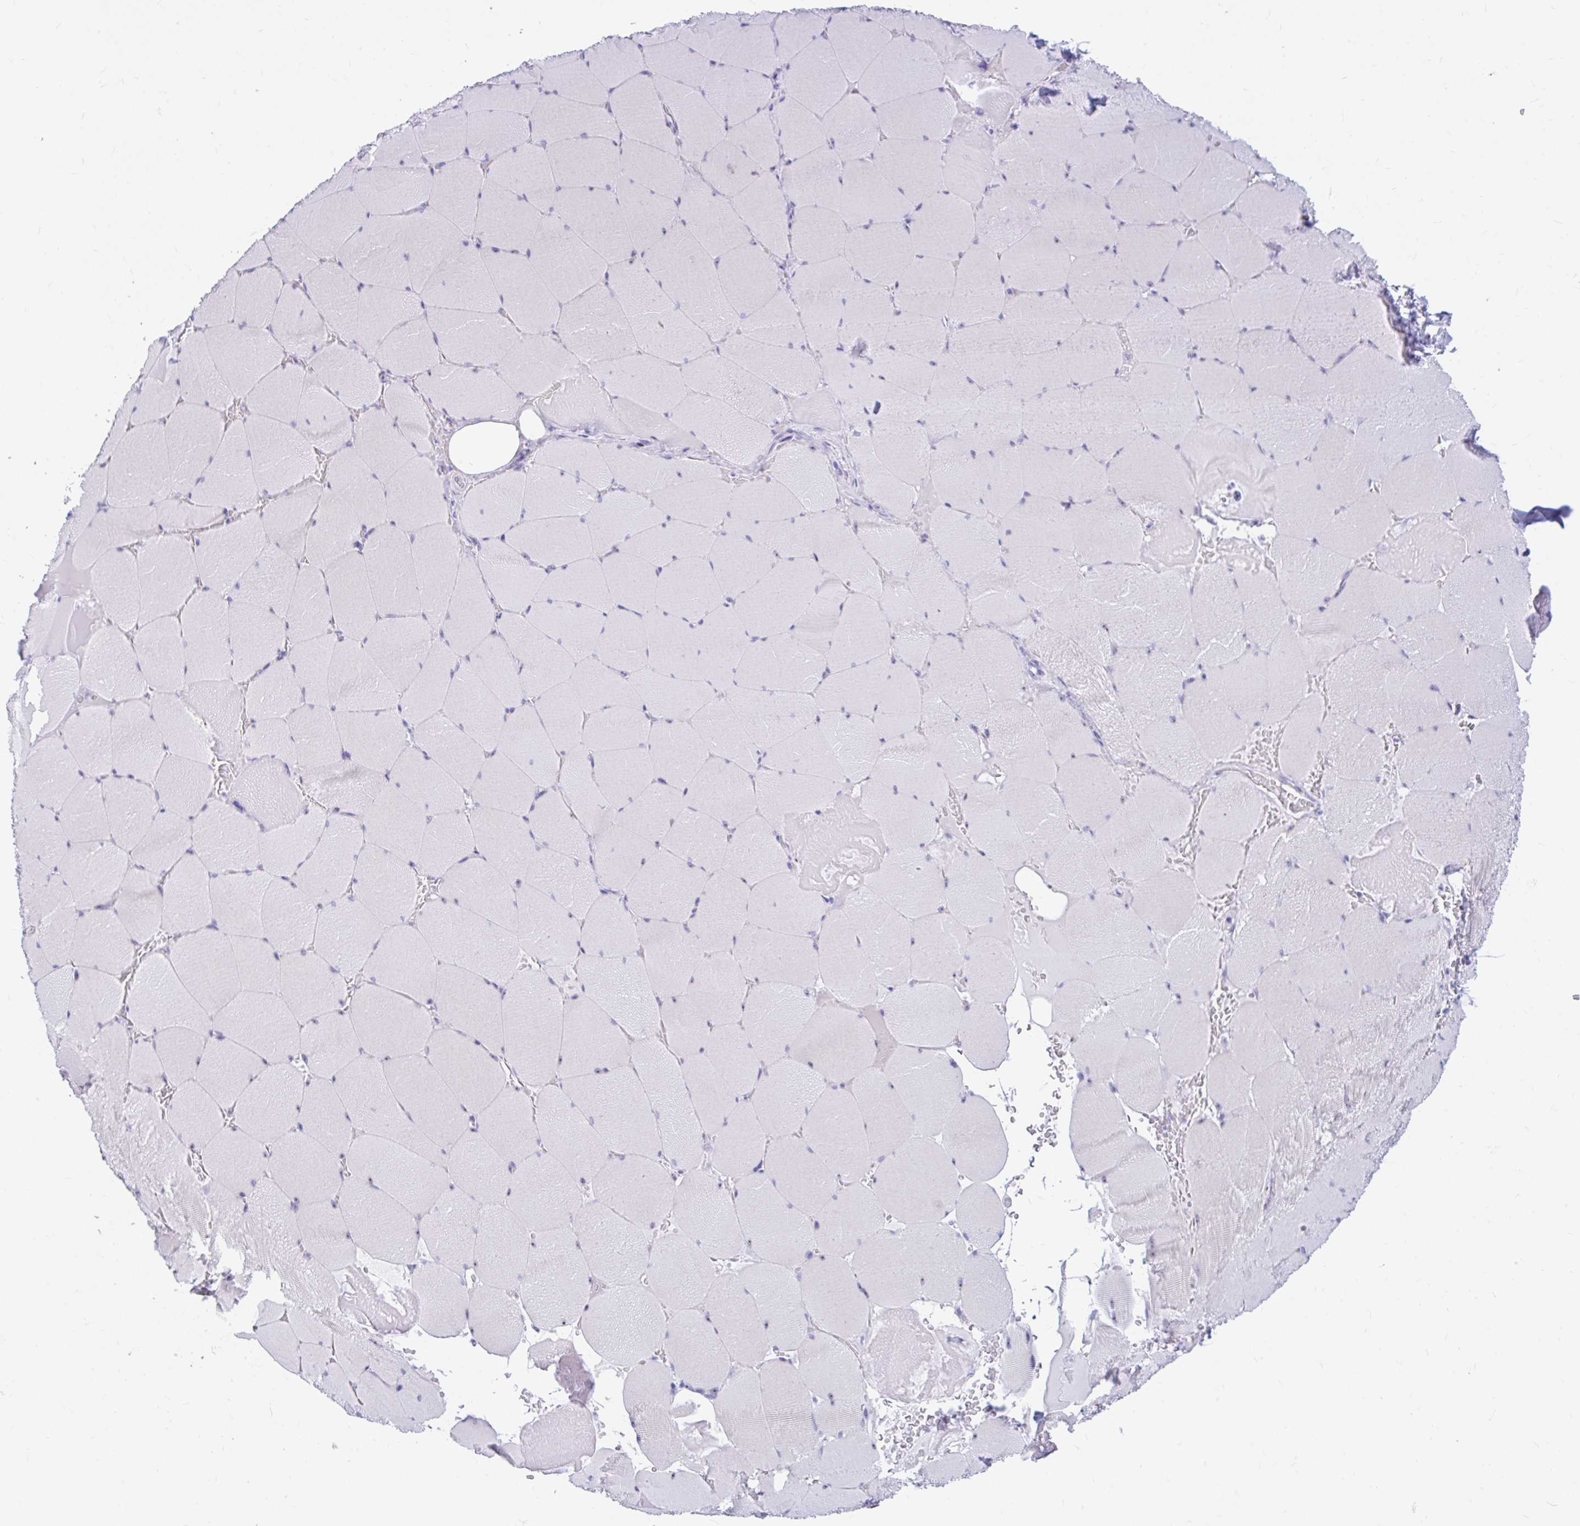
{"staining": {"intensity": "weak", "quantity": "<25%", "location": "nuclear"}, "tissue": "skeletal muscle", "cell_type": "Myocytes", "image_type": "normal", "snomed": [{"axis": "morphology", "description": "Normal tissue, NOS"}, {"axis": "topography", "description": "Skeletal muscle"}, {"axis": "topography", "description": "Head-Neck"}], "caption": "This is a histopathology image of IHC staining of benign skeletal muscle, which shows no expression in myocytes. (Brightfield microscopy of DAB immunohistochemistry (IHC) at high magnification).", "gene": "FTSJ3", "patient": {"sex": "male", "age": 66}}